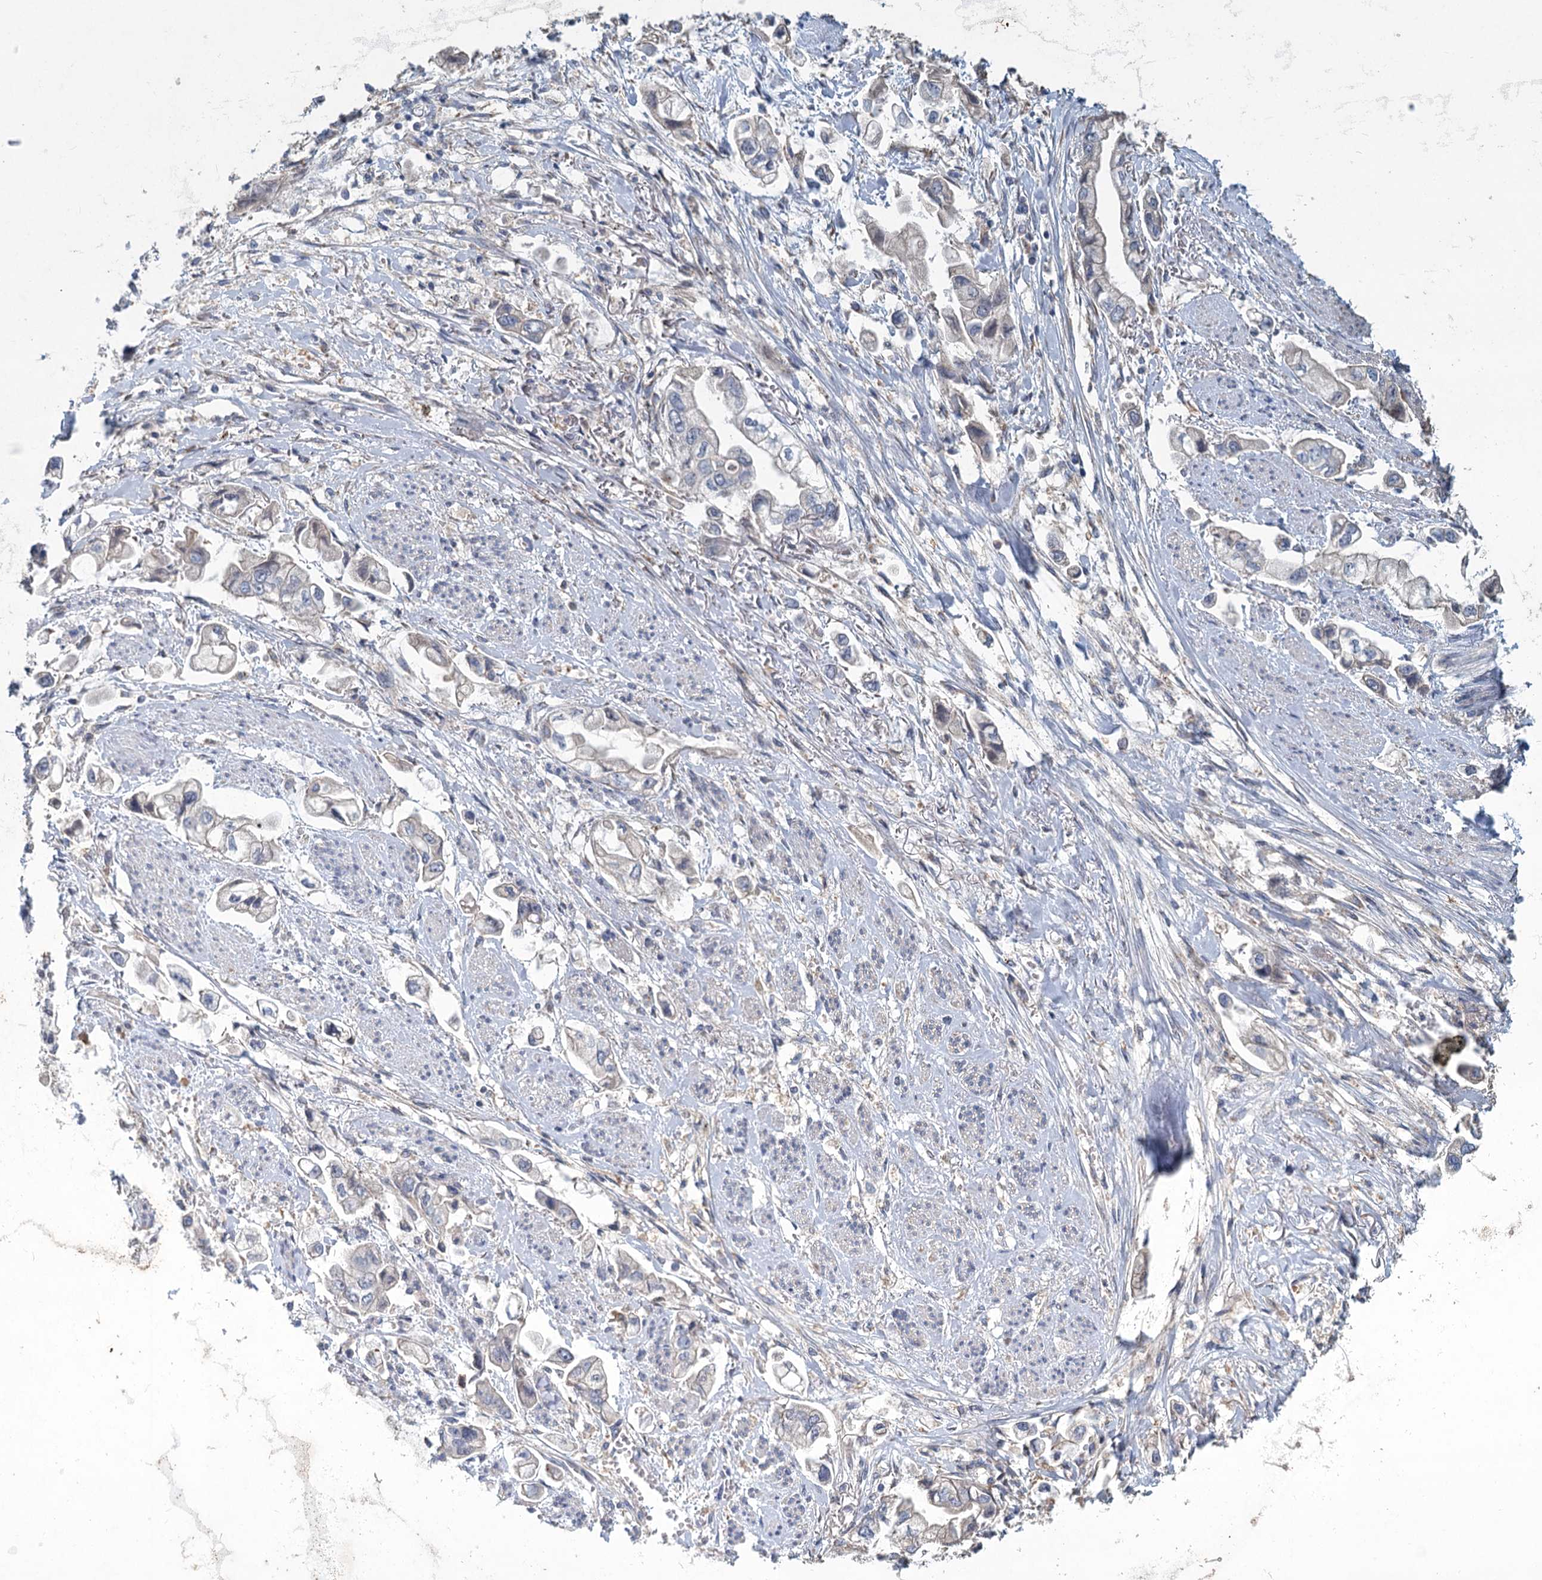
{"staining": {"intensity": "negative", "quantity": "none", "location": "none"}, "tissue": "stomach cancer", "cell_type": "Tumor cells", "image_type": "cancer", "snomed": [{"axis": "morphology", "description": "Adenocarcinoma, NOS"}, {"axis": "topography", "description": "Stomach"}], "caption": "Tumor cells are negative for protein expression in human stomach adenocarcinoma. Brightfield microscopy of IHC stained with DAB (brown) and hematoxylin (blue), captured at high magnification.", "gene": "HES2", "patient": {"sex": "male", "age": 62}}